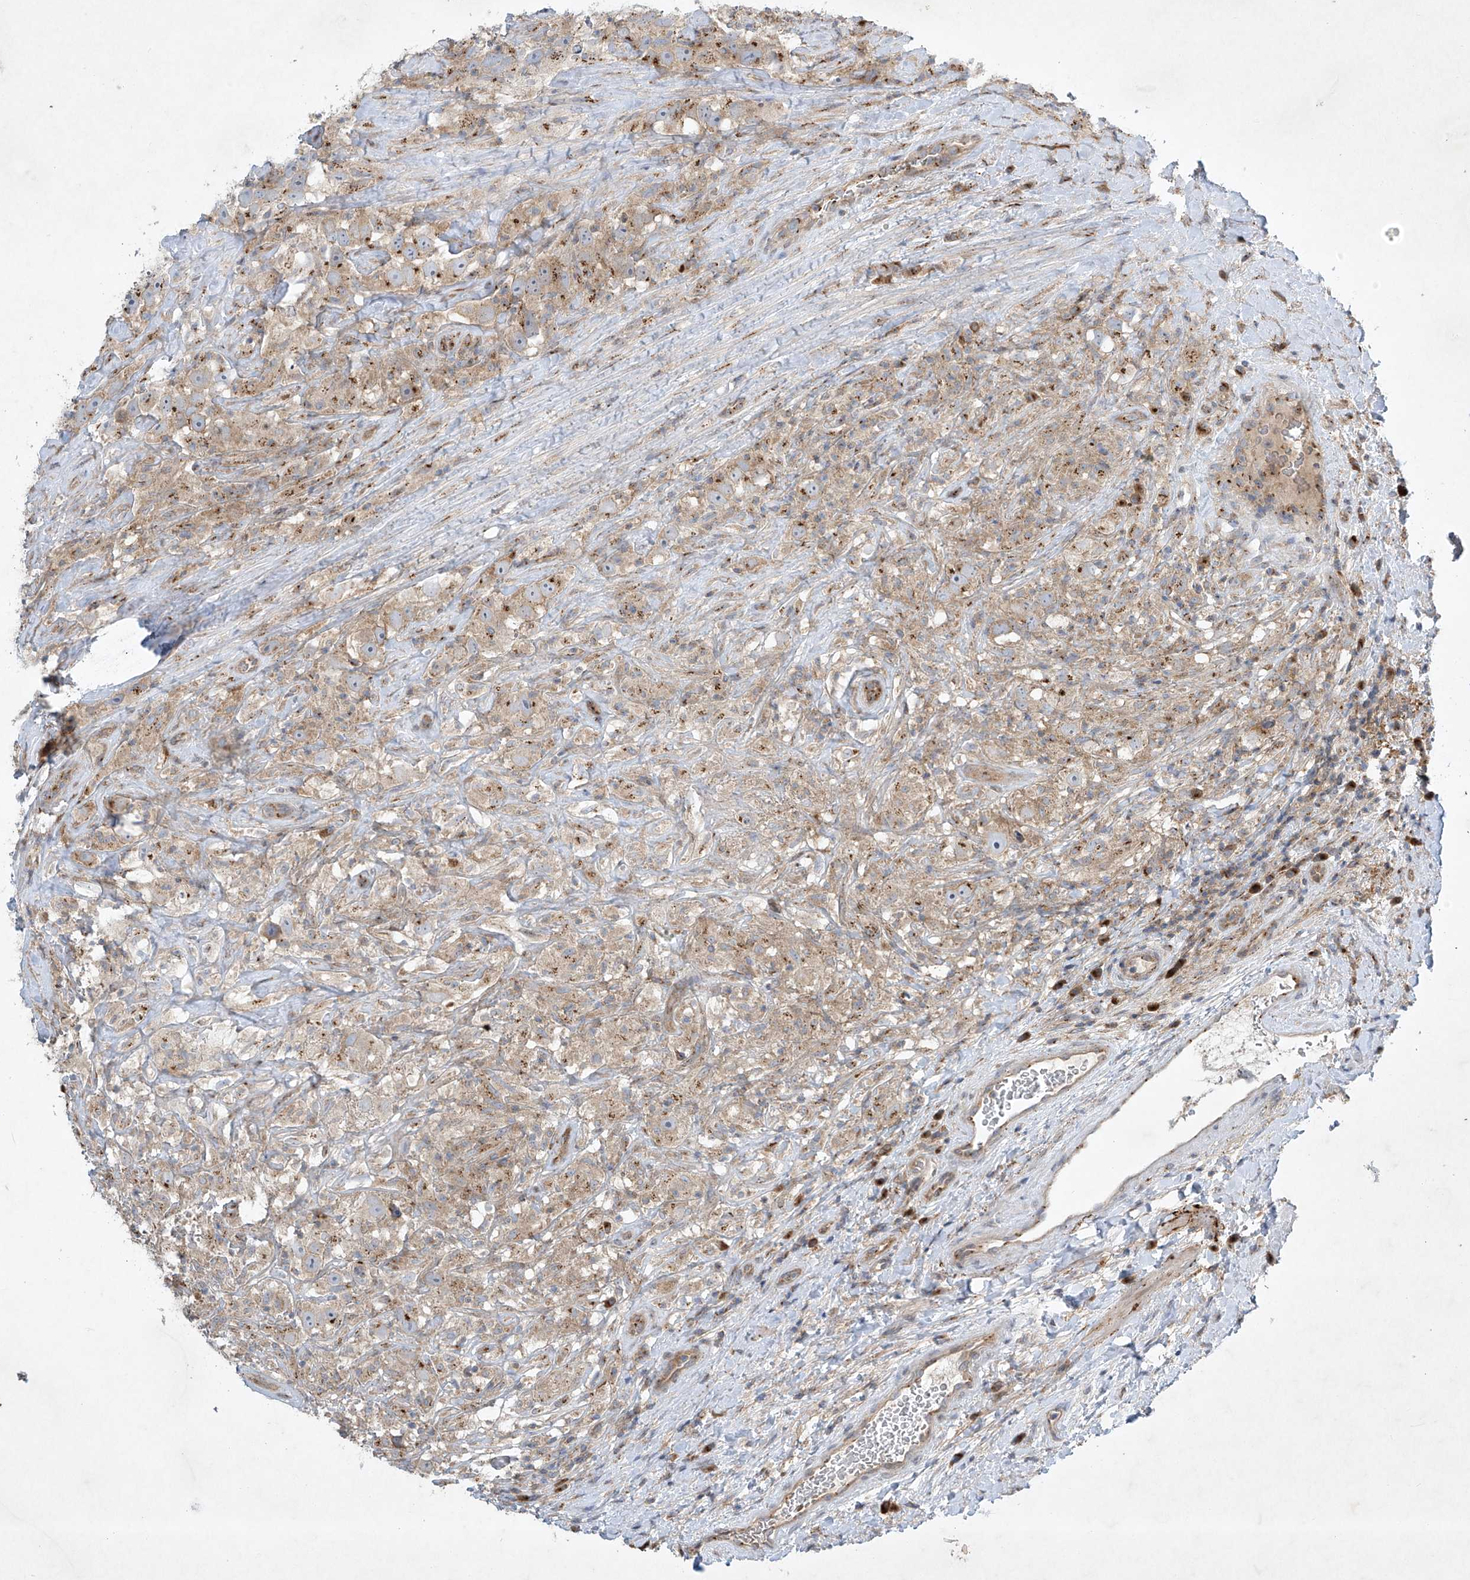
{"staining": {"intensity": "strong", "quantity": "<25%", "location": "cytoplasmic/membranous"}, "tissue": "testis cancer", "cell_type": "Tumor cells", "image_type": "cancer", "snomed": [{"axis": "morphology", "description": "Seminoma, NOS"}, {"axis": "topography", "description": "Testis"}], "caption": "This micrograph demonstrates immunohistochemistry (IHC) staining of testis seminoma, with medium strong cytoplasmic/membranous staining in approximately <25% of tumor cells.", "gene": "TJAP1", "patient": {"sex": "male", "age": 49}}